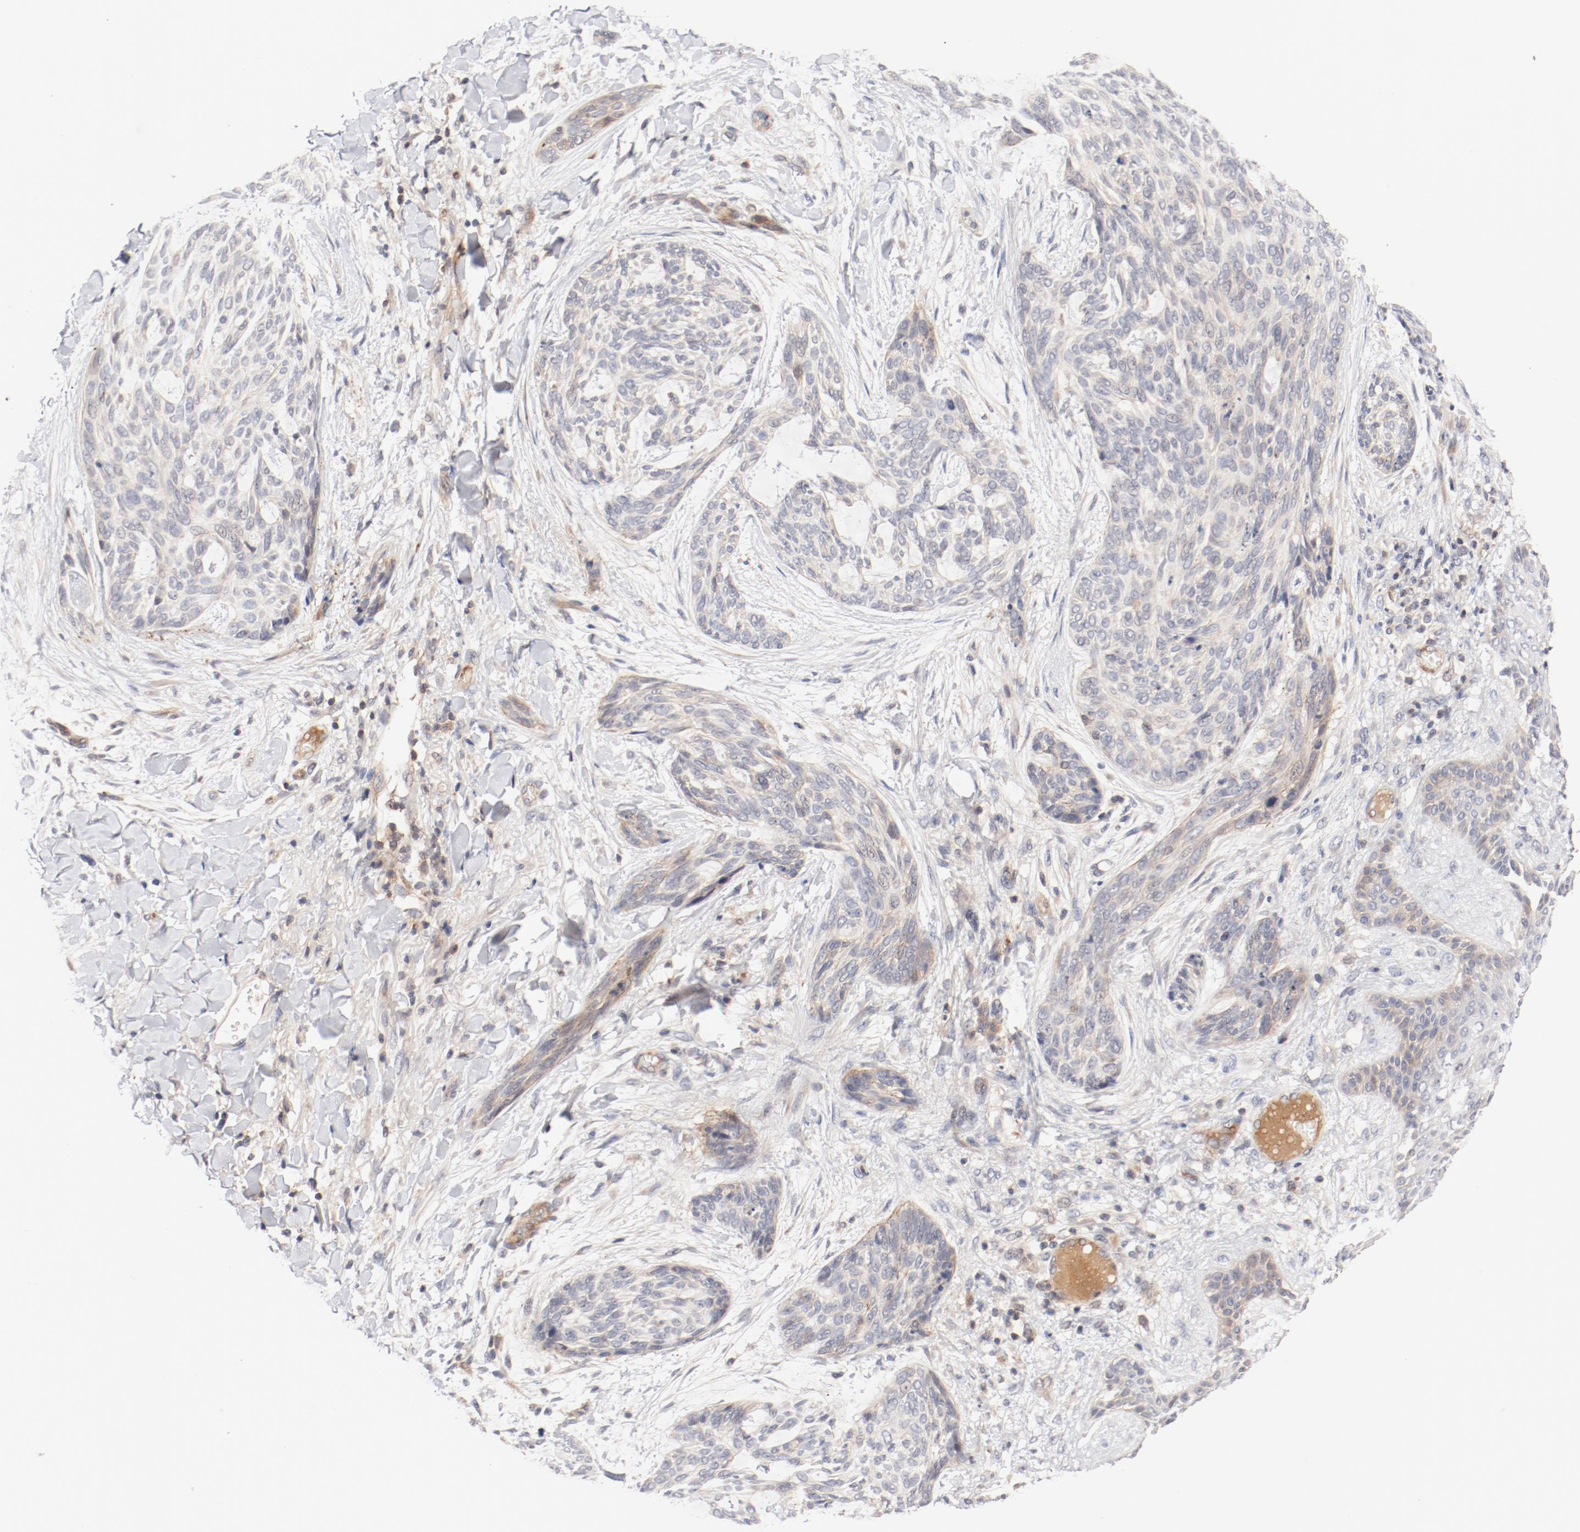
{"staining": {"intensity": "weak", "quantity": "<25%", "location": "cytoplasmic/membranous"}, "tissue": "skin cancer", "cell_type": "Tumor cells", "image_type": "cancer", "snomed": [{"axis": "morphology", "description": "Normal tissue, NOS"}, {"axis": "morphology", "description": "Basal cell carcinoma"}, {"axis": "topography", "description": "Skin"}], "caption": "High magnification brightfield microscopy of basal cell carcinoma (skin) stained with DAB (brown) and counterstained with hematoxylin (blue): tumor cells show no significant expression.", "gene": "ZNF267", "patient": {"sex": "female", "age": 71}}